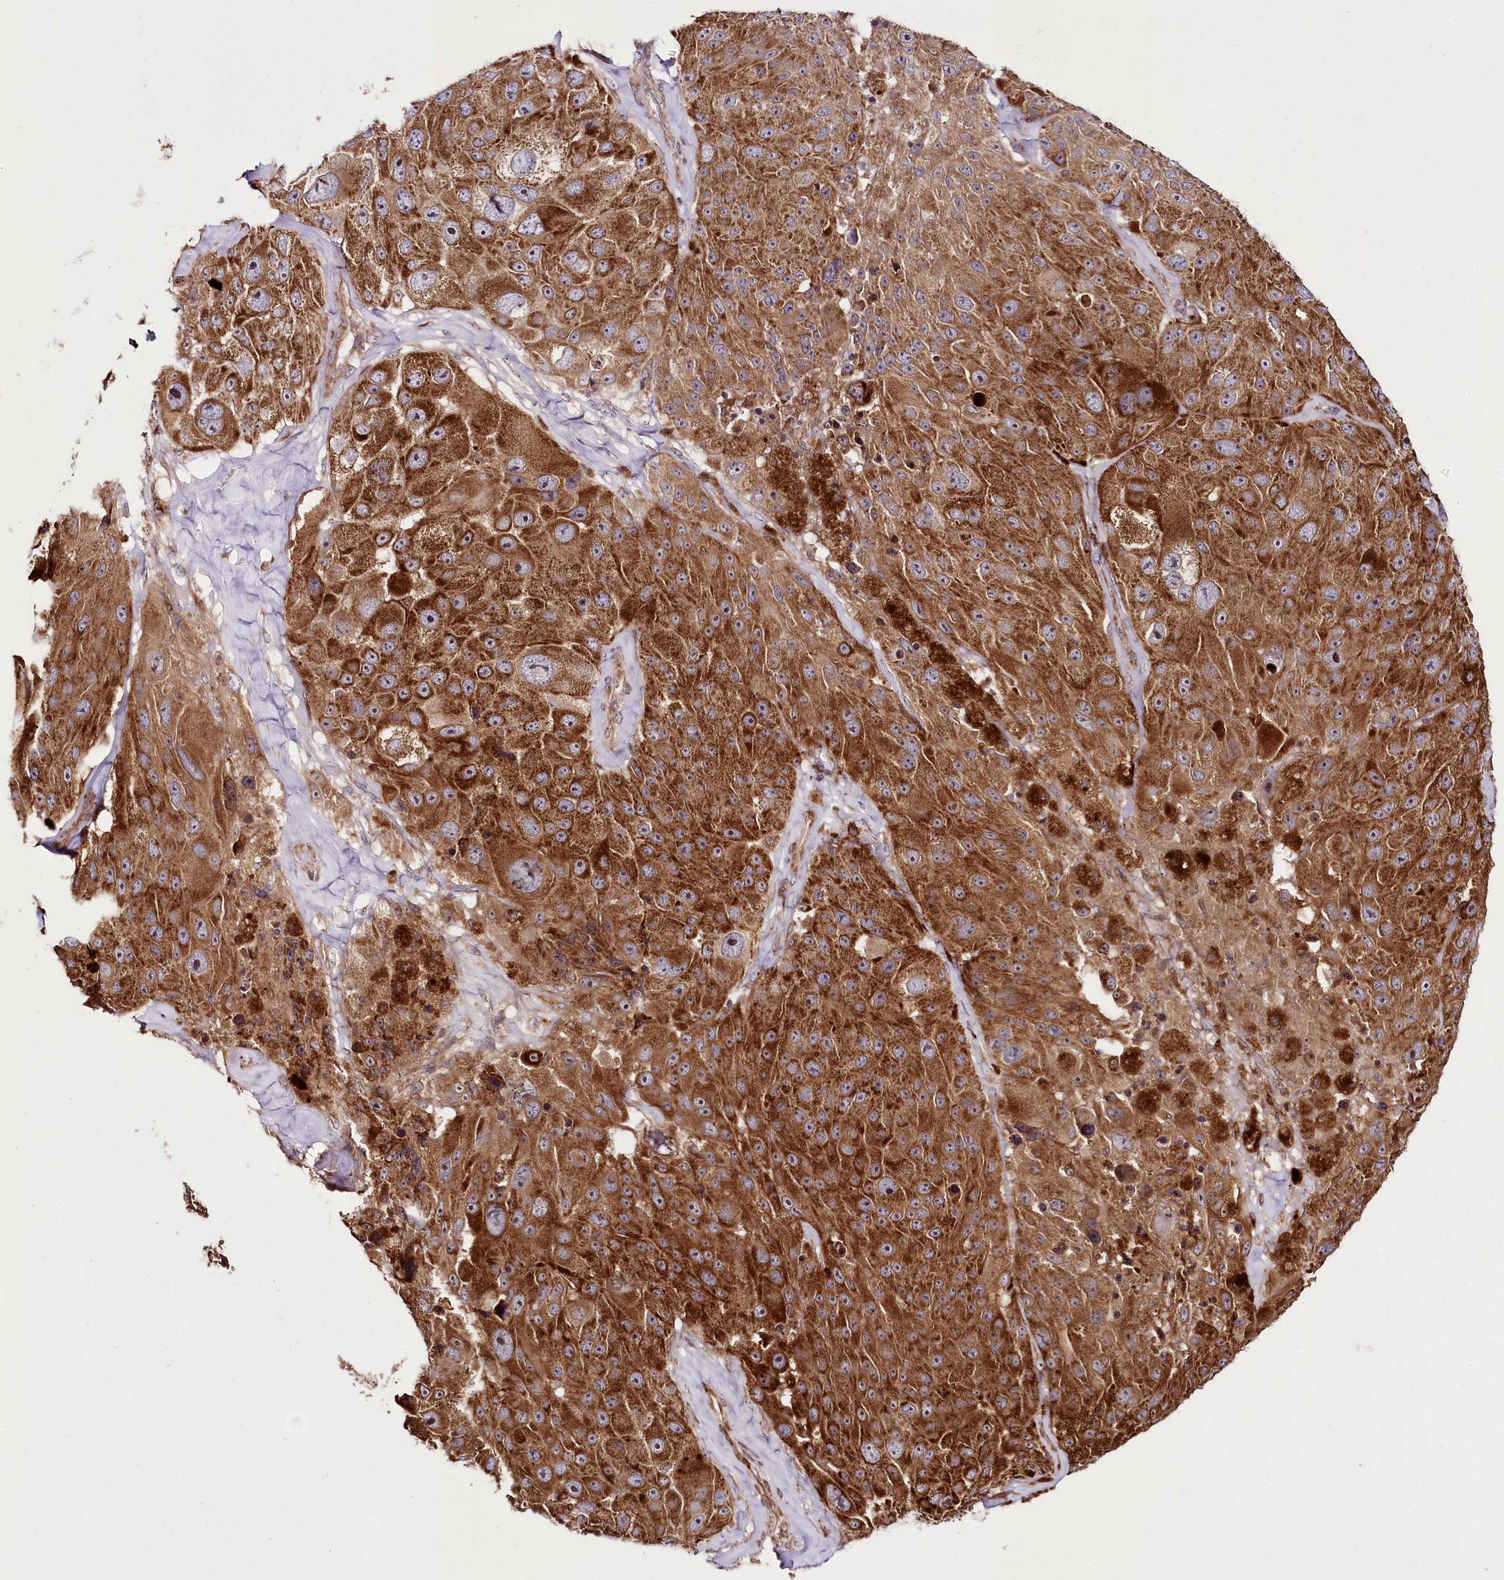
{"staining": {"intensity": "strong", "quantity": ">75%", "location": "cytoplasmic/membranous,nuclear"}, "tissue": "melanoma", "cell_type": "Tumor cells", "image_type": "cancer", "snomed": [{"axis": "morphology", "description": "Malignant melanoma, Metastatic site"}, {"axis": "topography", "description": "Lymph node"}], "caption": "Malignant melanoma (metastatic site) stained with a protein marker exhibits strong staining in tumor cells.", "gene": "RAB7A", "patient": {"sex": "male", "age": 62}}